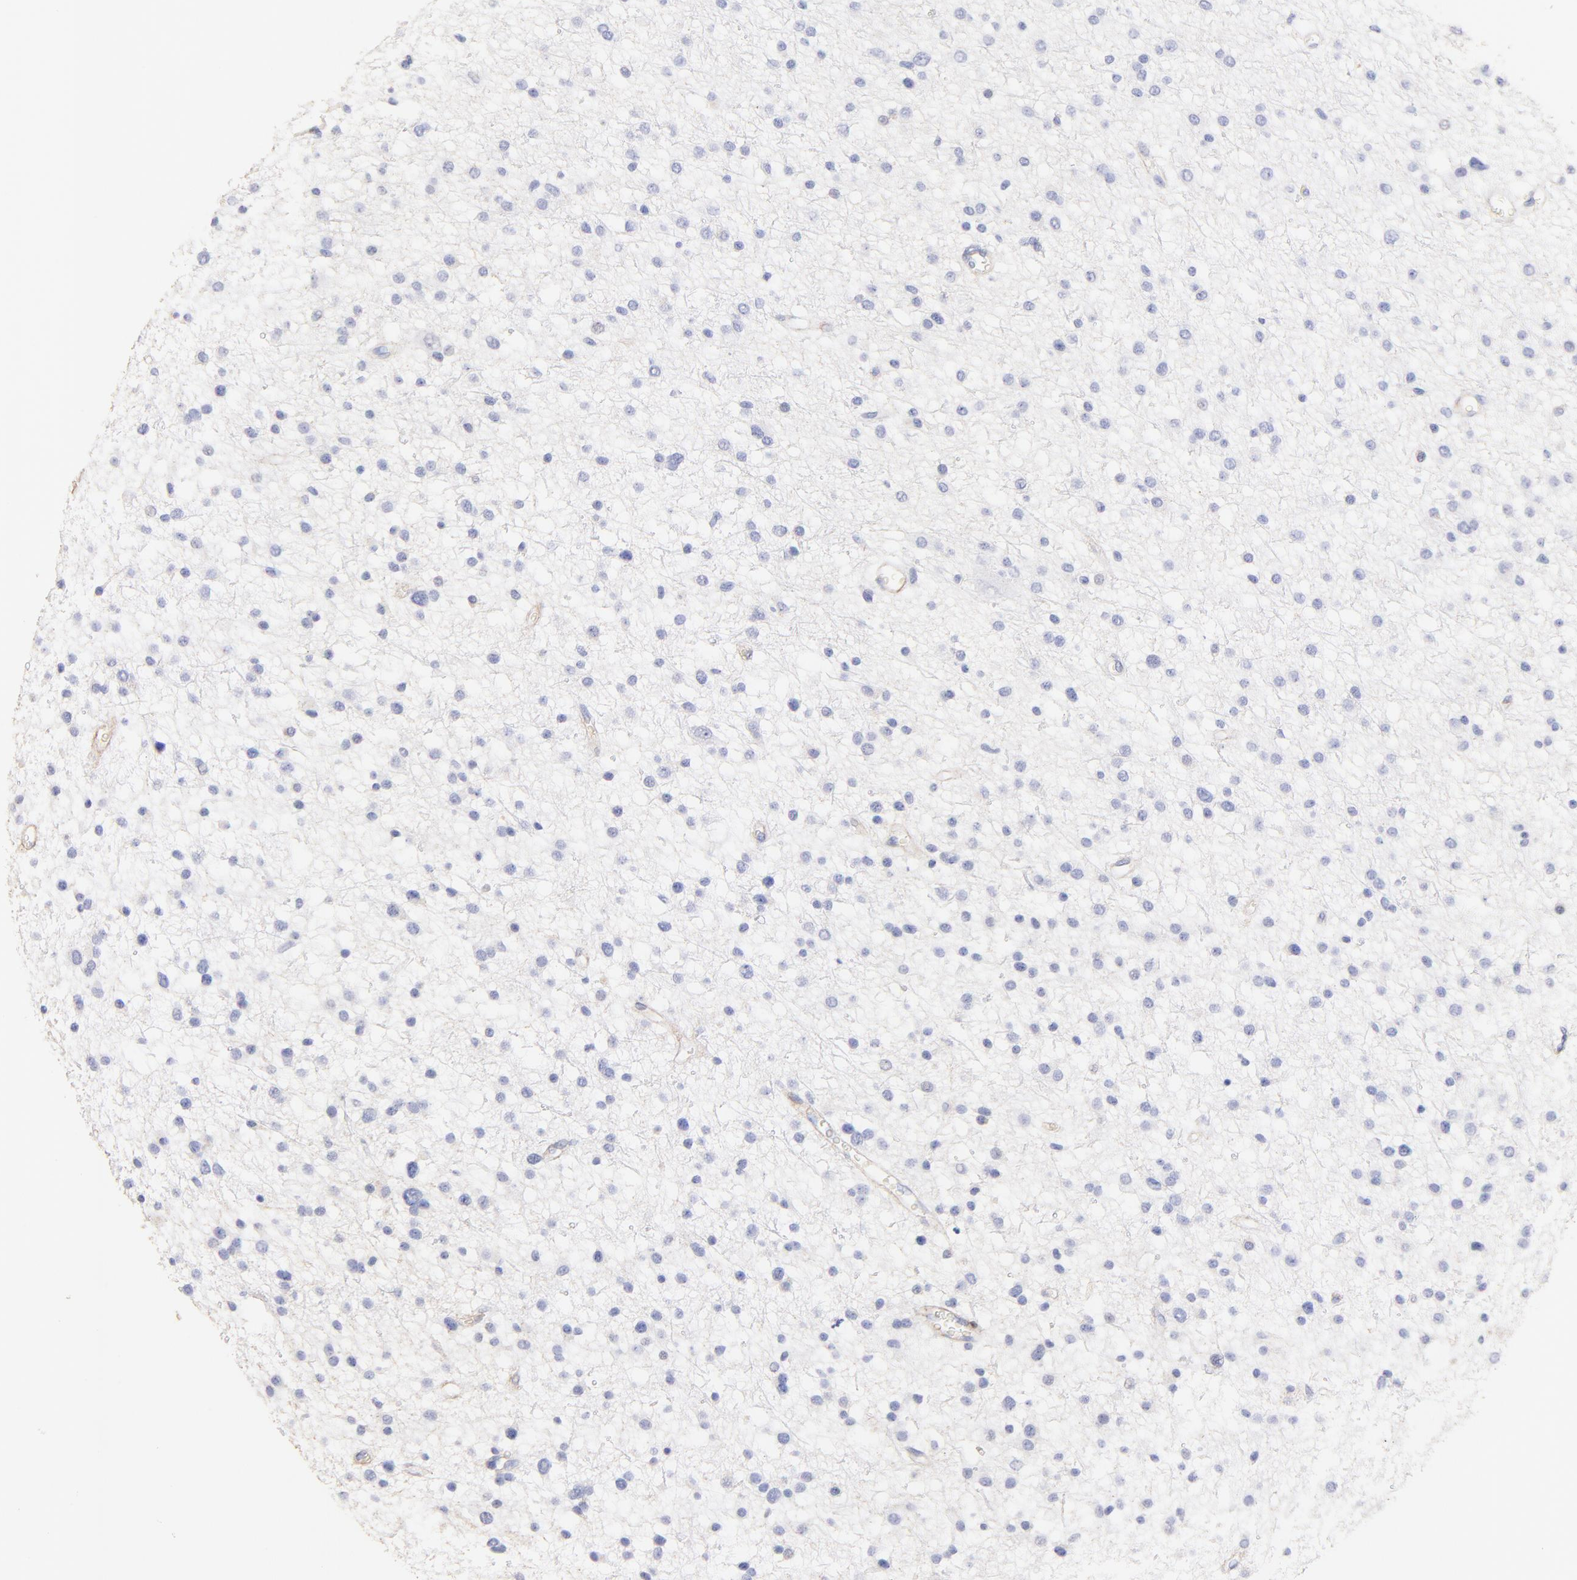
{"staining": {"intensity": "negative", "quantity": "none", "location": "none"}, "tissue": "glioma", "cell_type": "Tumor cells", "image_type": "cancer", "snomed": [{"axis": "morphology", "description": "Glioma, malignant, Low grade"}, {"axis": "topography", "description": "Brain"}], "caption": "This is an immunohistochemistry (IHC) photomicrograph of malignant glioma (low-grade). There is no staining in tumor cells.", "gene": "ACTRT1", "patient": {"sex": "female", "age": 36}}